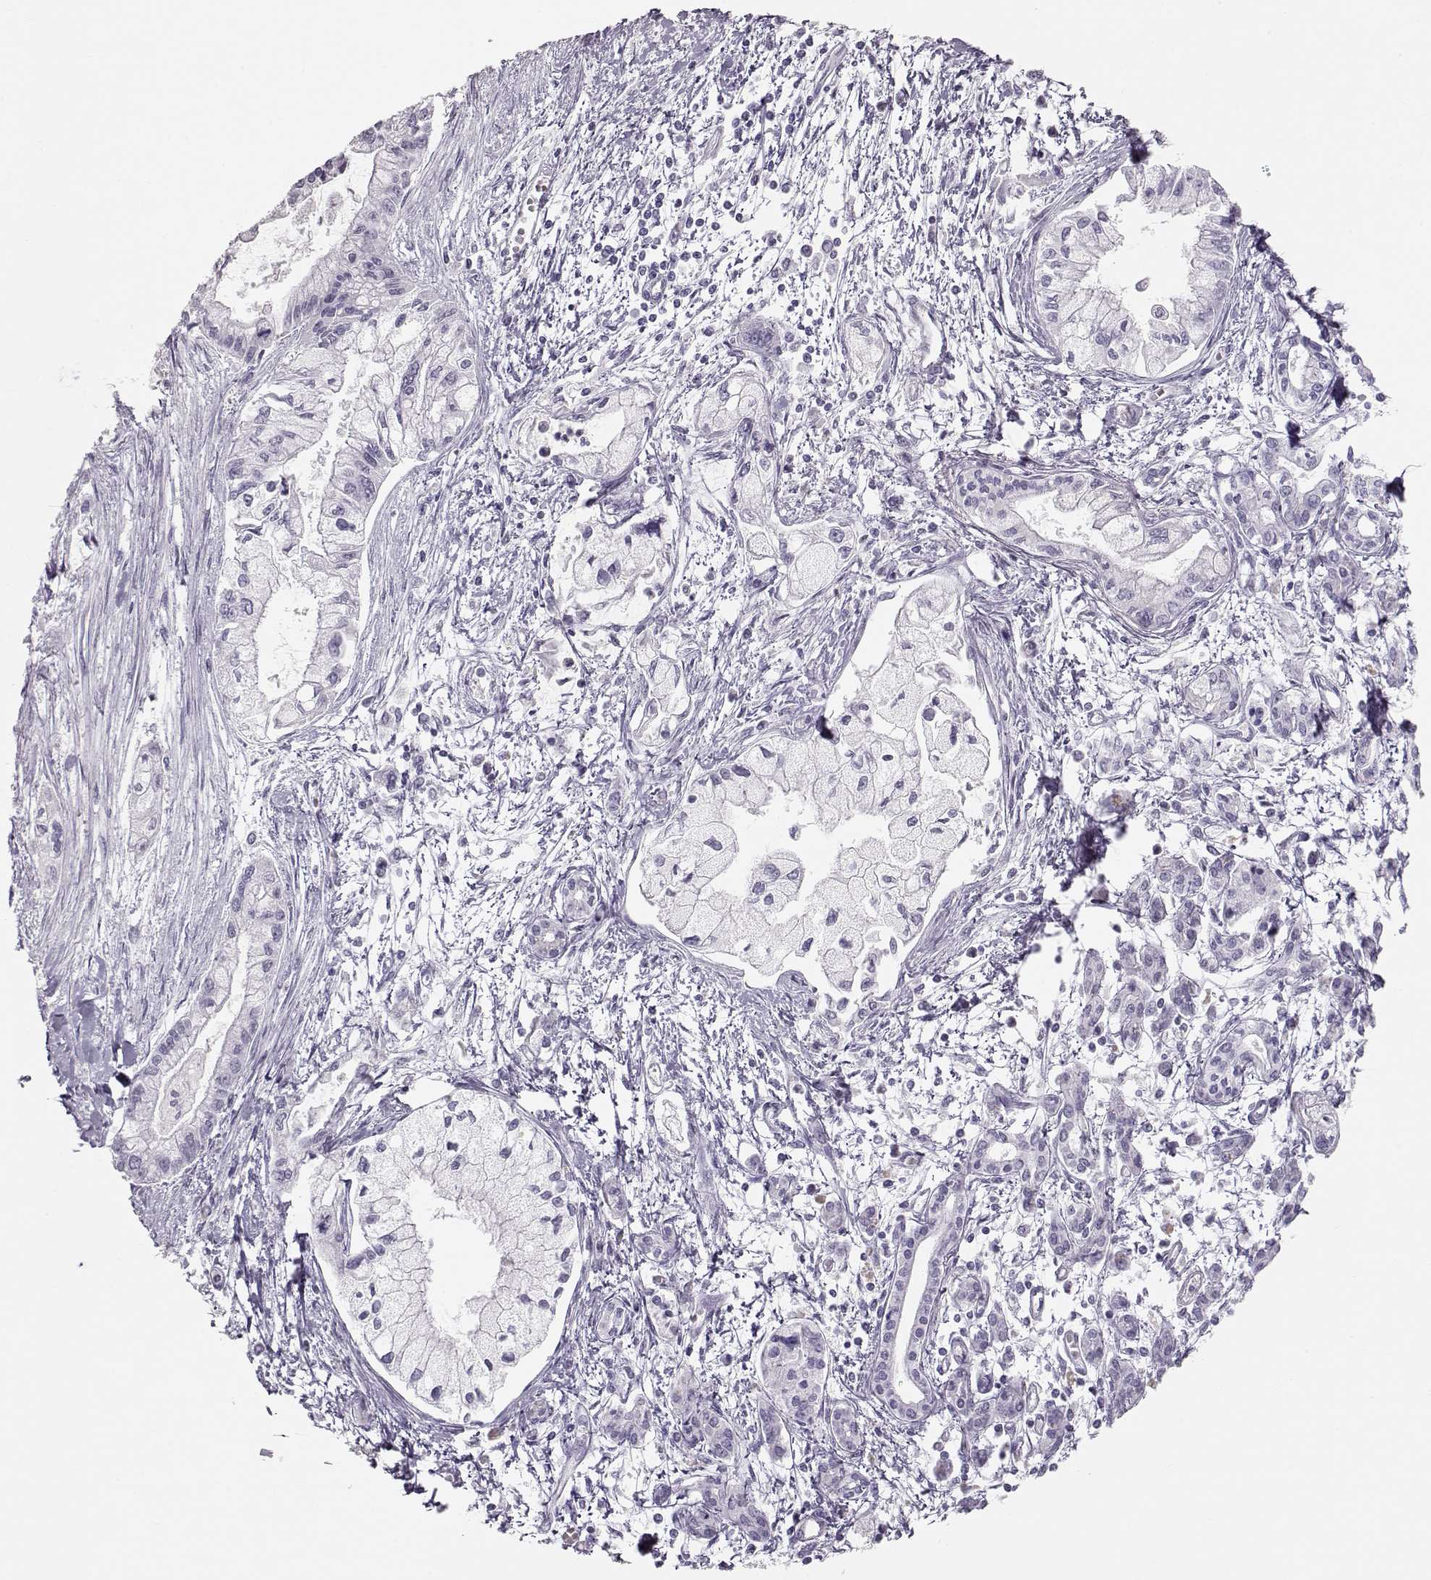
{"staining": {"intensity": "negative", "quantity": "none", "location": "none"}, "tissue": "pancreatic cancer", "cell_type": "Tumor cells", "image_type": "cancer", "snomed": [{"axis": "morphology", "description": "Adenocarcinoma, NOS"}, {"axis": "topography", "description": "Pancreas"}], "caption": "Immunohistochemical staining of human pancreatic cancer exhibits no significant positivity in tumor cells. (DAB immunohistochemistry, high magnification).", "gene": "MIP", "patient": {"sex": "male", "age": 54}}